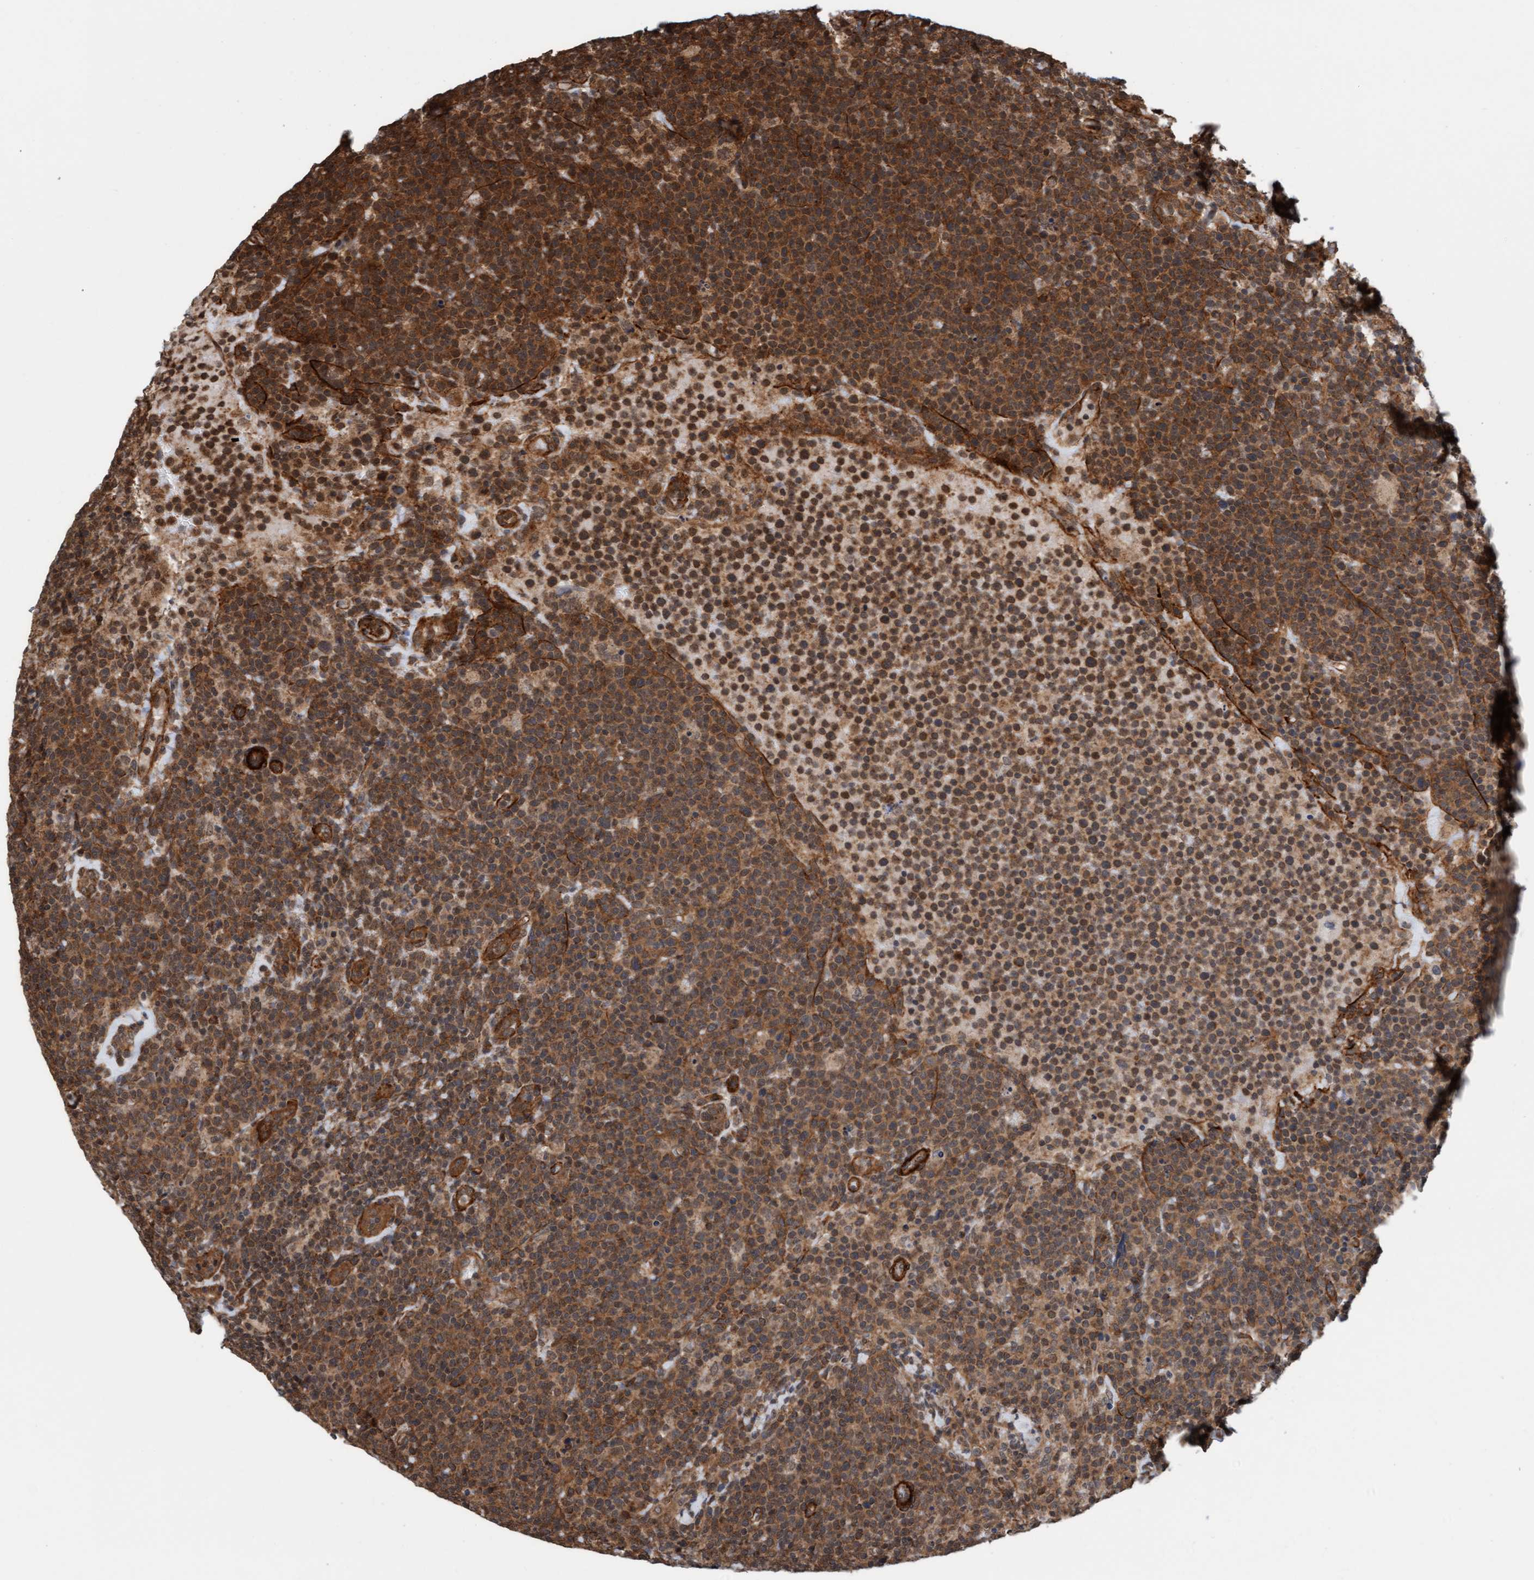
{"staining": {"intensity": "moderate", "quantity": ">75%", "location": "cytoplasmic/membranous,nuclear"}, "tissue": "lymphoma", "cell_type": "Tumor cells", "image_type": "cancer", "snomed": [{"axis": "morphology", "description": "Malignant lymphoma, non-Hodgkin's type, High grade"}, {"axis": "topography", "description": "Lymph node"}], "caption": "This histopathology image displays malignant lymphoma, non-Hodgkin's type (high-grade) stained with immunohistochemistry to label a protein in brown. The cytoplasmic/membranous and nuclear of tumor cells show moderate positivity for the protein. Nuclei are counter-stained blue.", "gene": "STXBP4", "patient": {"sex": "male", "age": 61}}